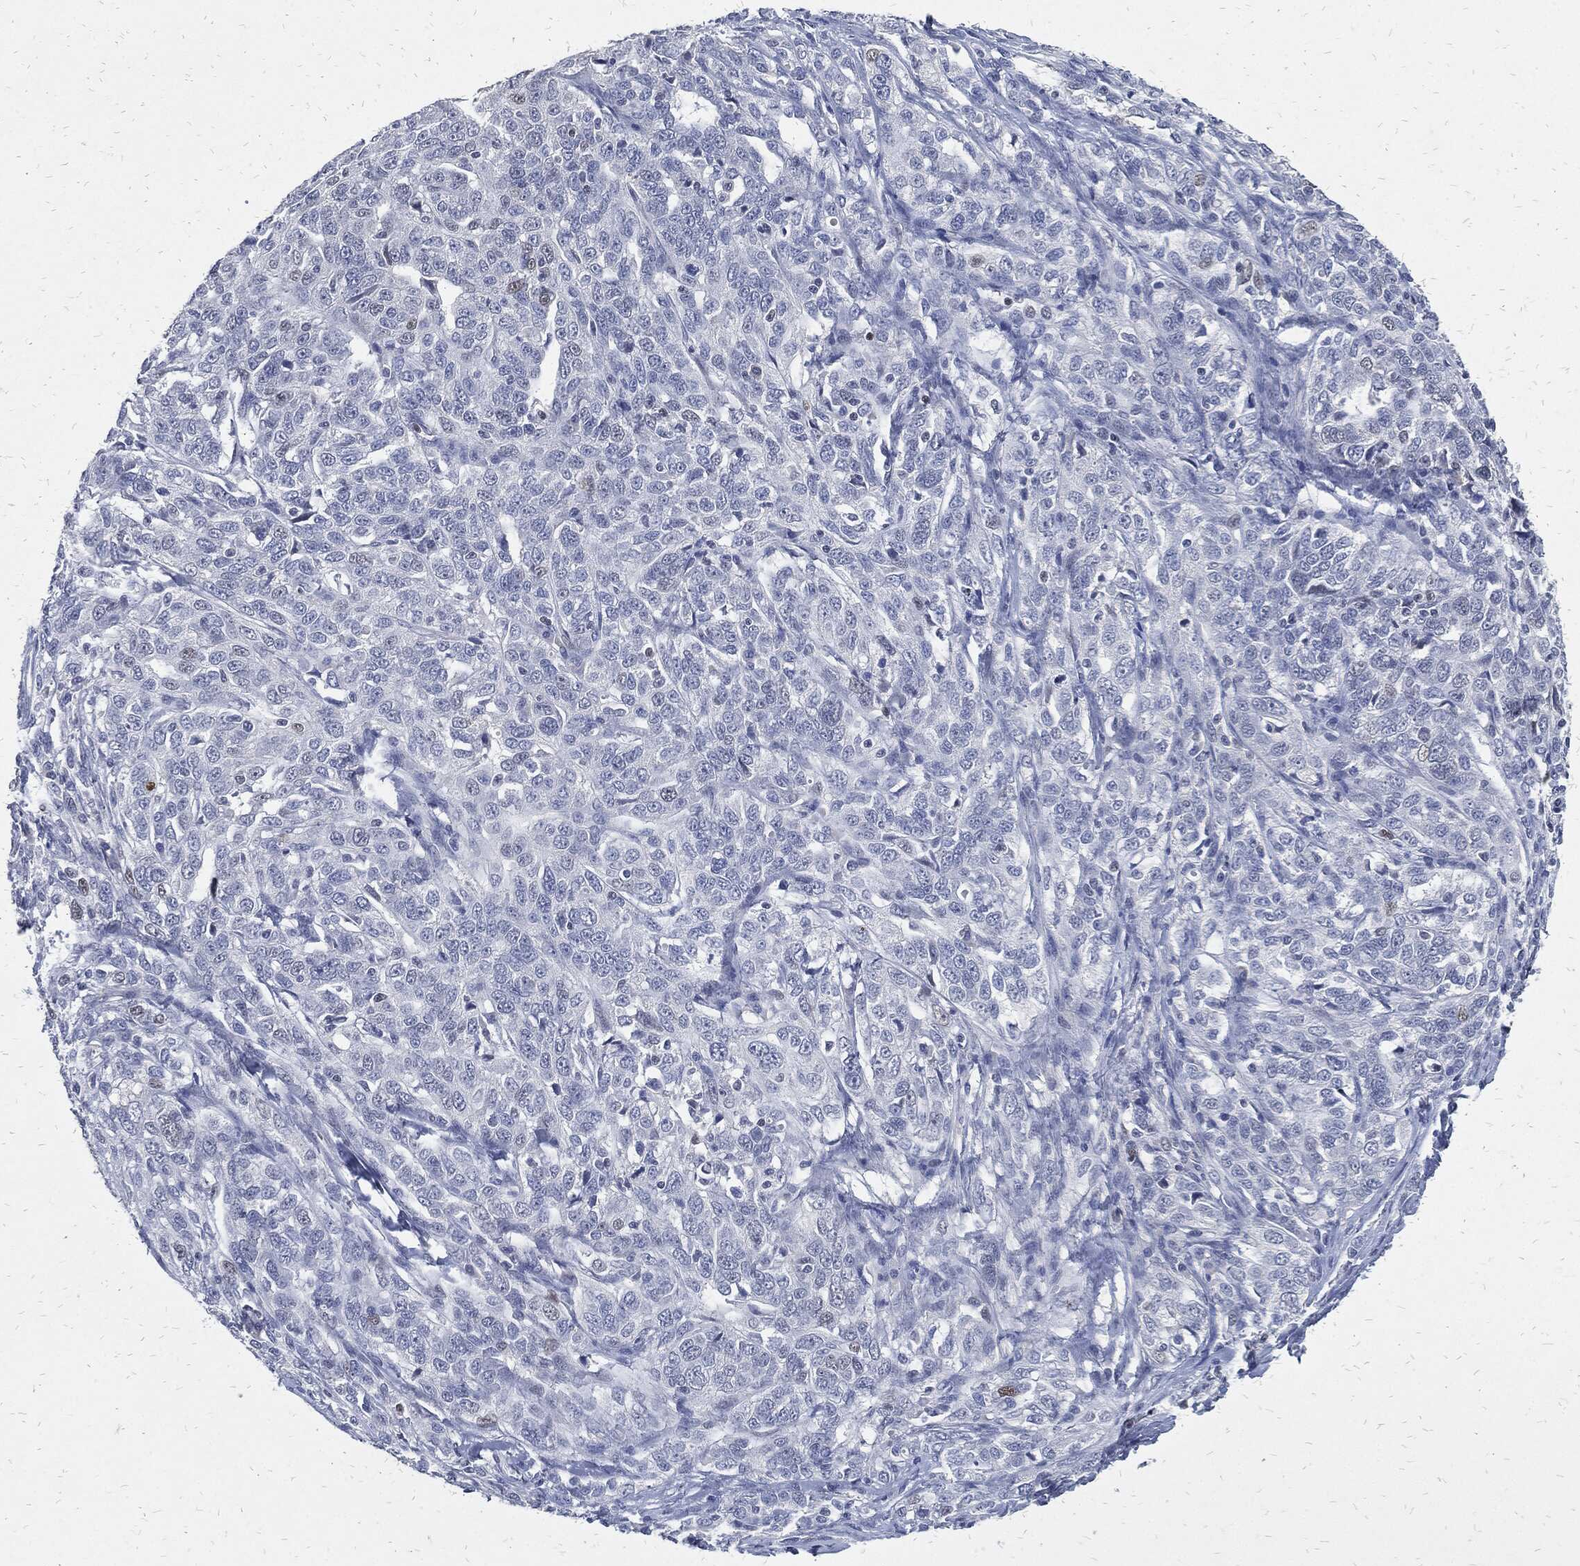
{"staining": {"intensity": "moderate", "quantity": "<25%", "location": "nuclear"}, "tissue": "ovarian cancer", "cell_type": "Tumor cells", "image_type": "cancer", "snomed": [{"axis": "morphology", "description": "Cystadenocarcinoma, serous, NOS"}, {"axis": "topography", "description": "Ovary"}], "caption": "Immunohistochemistry (IHC) of ovarian serous cystadenocarcinoma exhibits low levels of moderate nuclear positivity in approximately <25% of tumor cells. (Brightfield microscopy of DAB IHC at high magnification).", "gene": "JUN", "patient": {"sex": "female", "age": 71}}